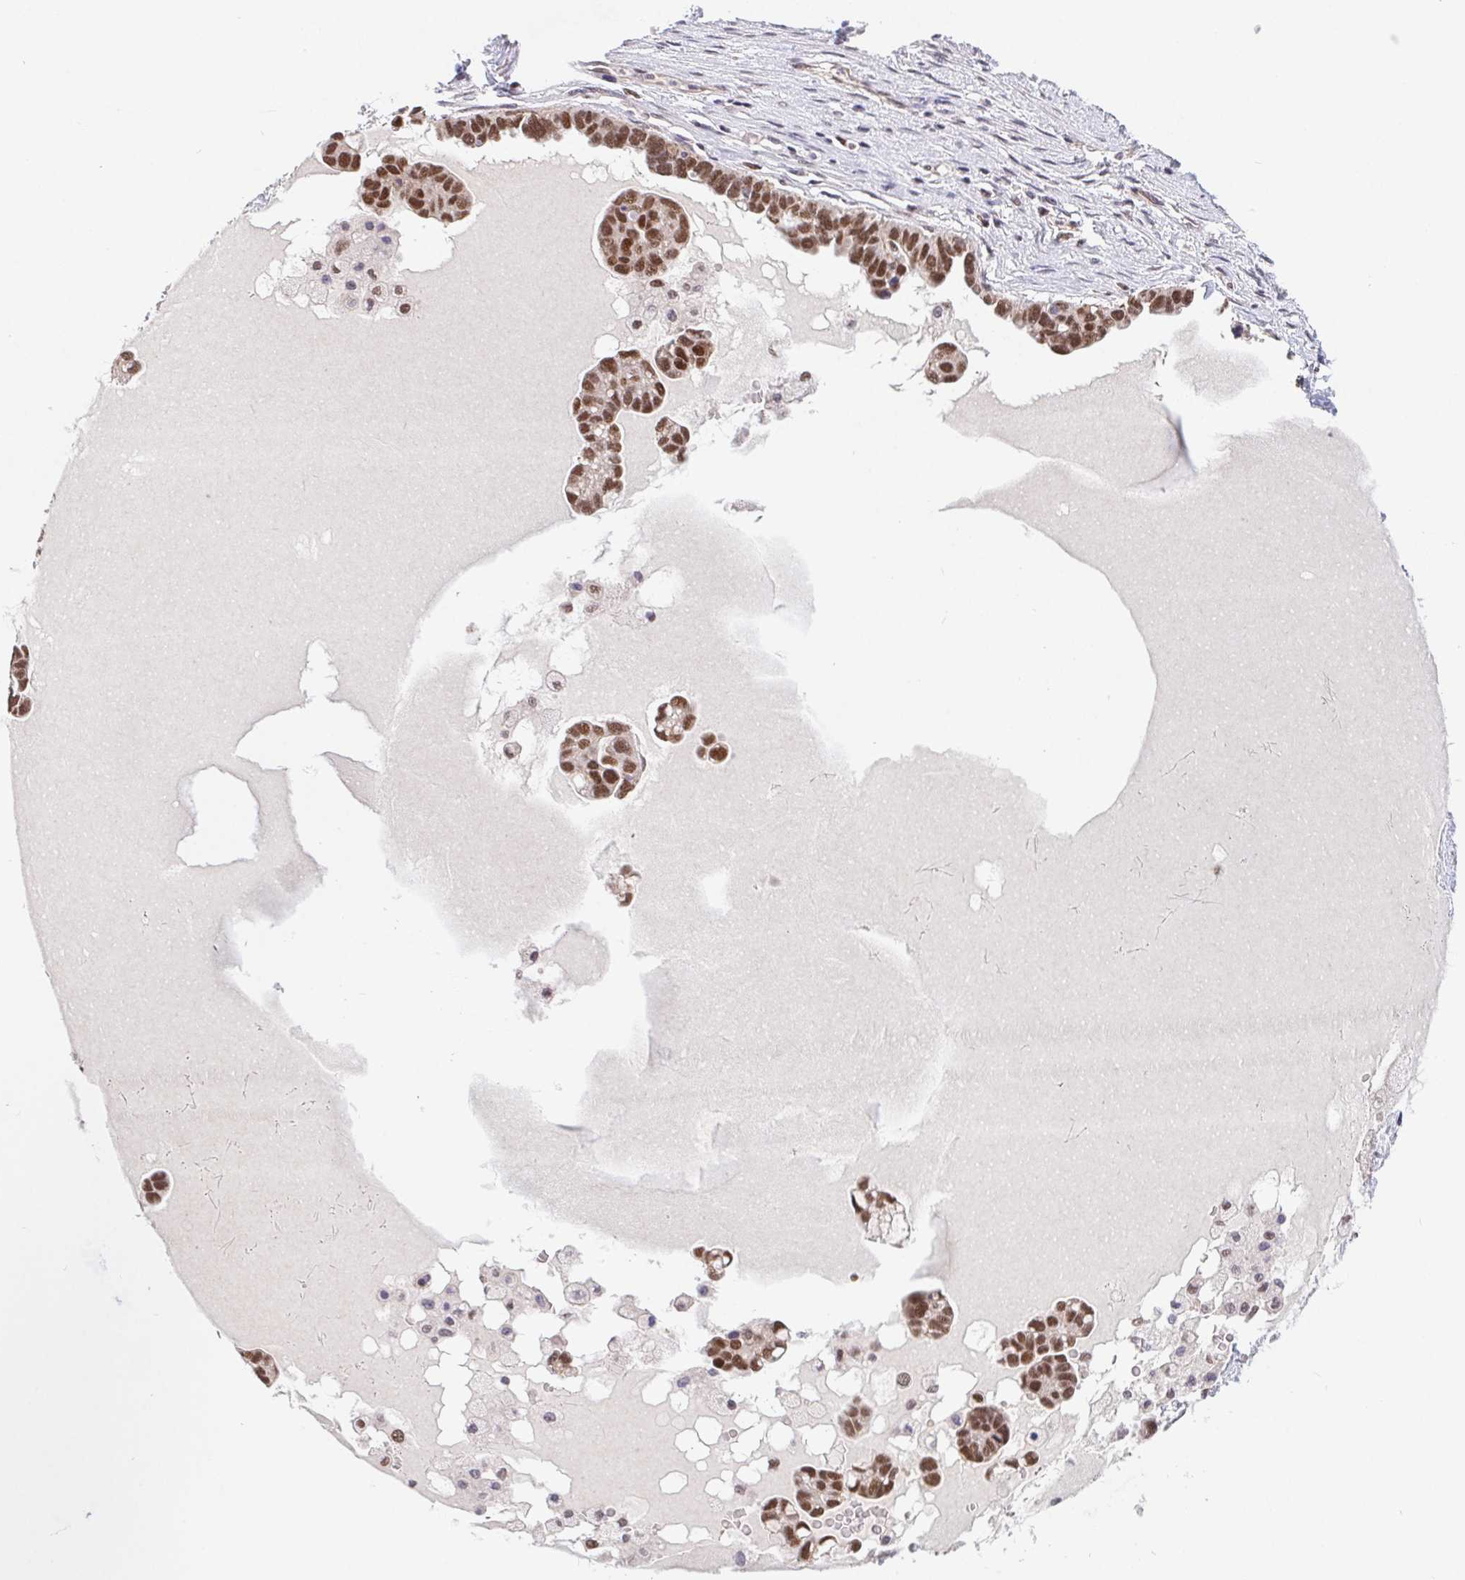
{"staining": {"intensity": "moderate", "quantity": ">75%", "location": "nuclear"}, "tissue": "ovarian cancer", "cell_type": "Tumor cells", "image_type": "cancer", "snomed": [{"axis": "morphology", "description": "Cystadenocarcinoma, serous, NOS"}, {"axis": "topography", "description": "Ovary"}], "caption": "IHC staining of ovarian cancer (serous cystadenocarcinoma), which demonstrates medium levels of moderate nuclear positivity in about >75% of tumor cells indicating moderate nuclear protein expression. The staining was performed using DAB (brown) for protein detection and nuclei were counterstained in hematoxylin (blue).", "gene": "POU2F1", "patient": {"sex": "female", "age": 54}}